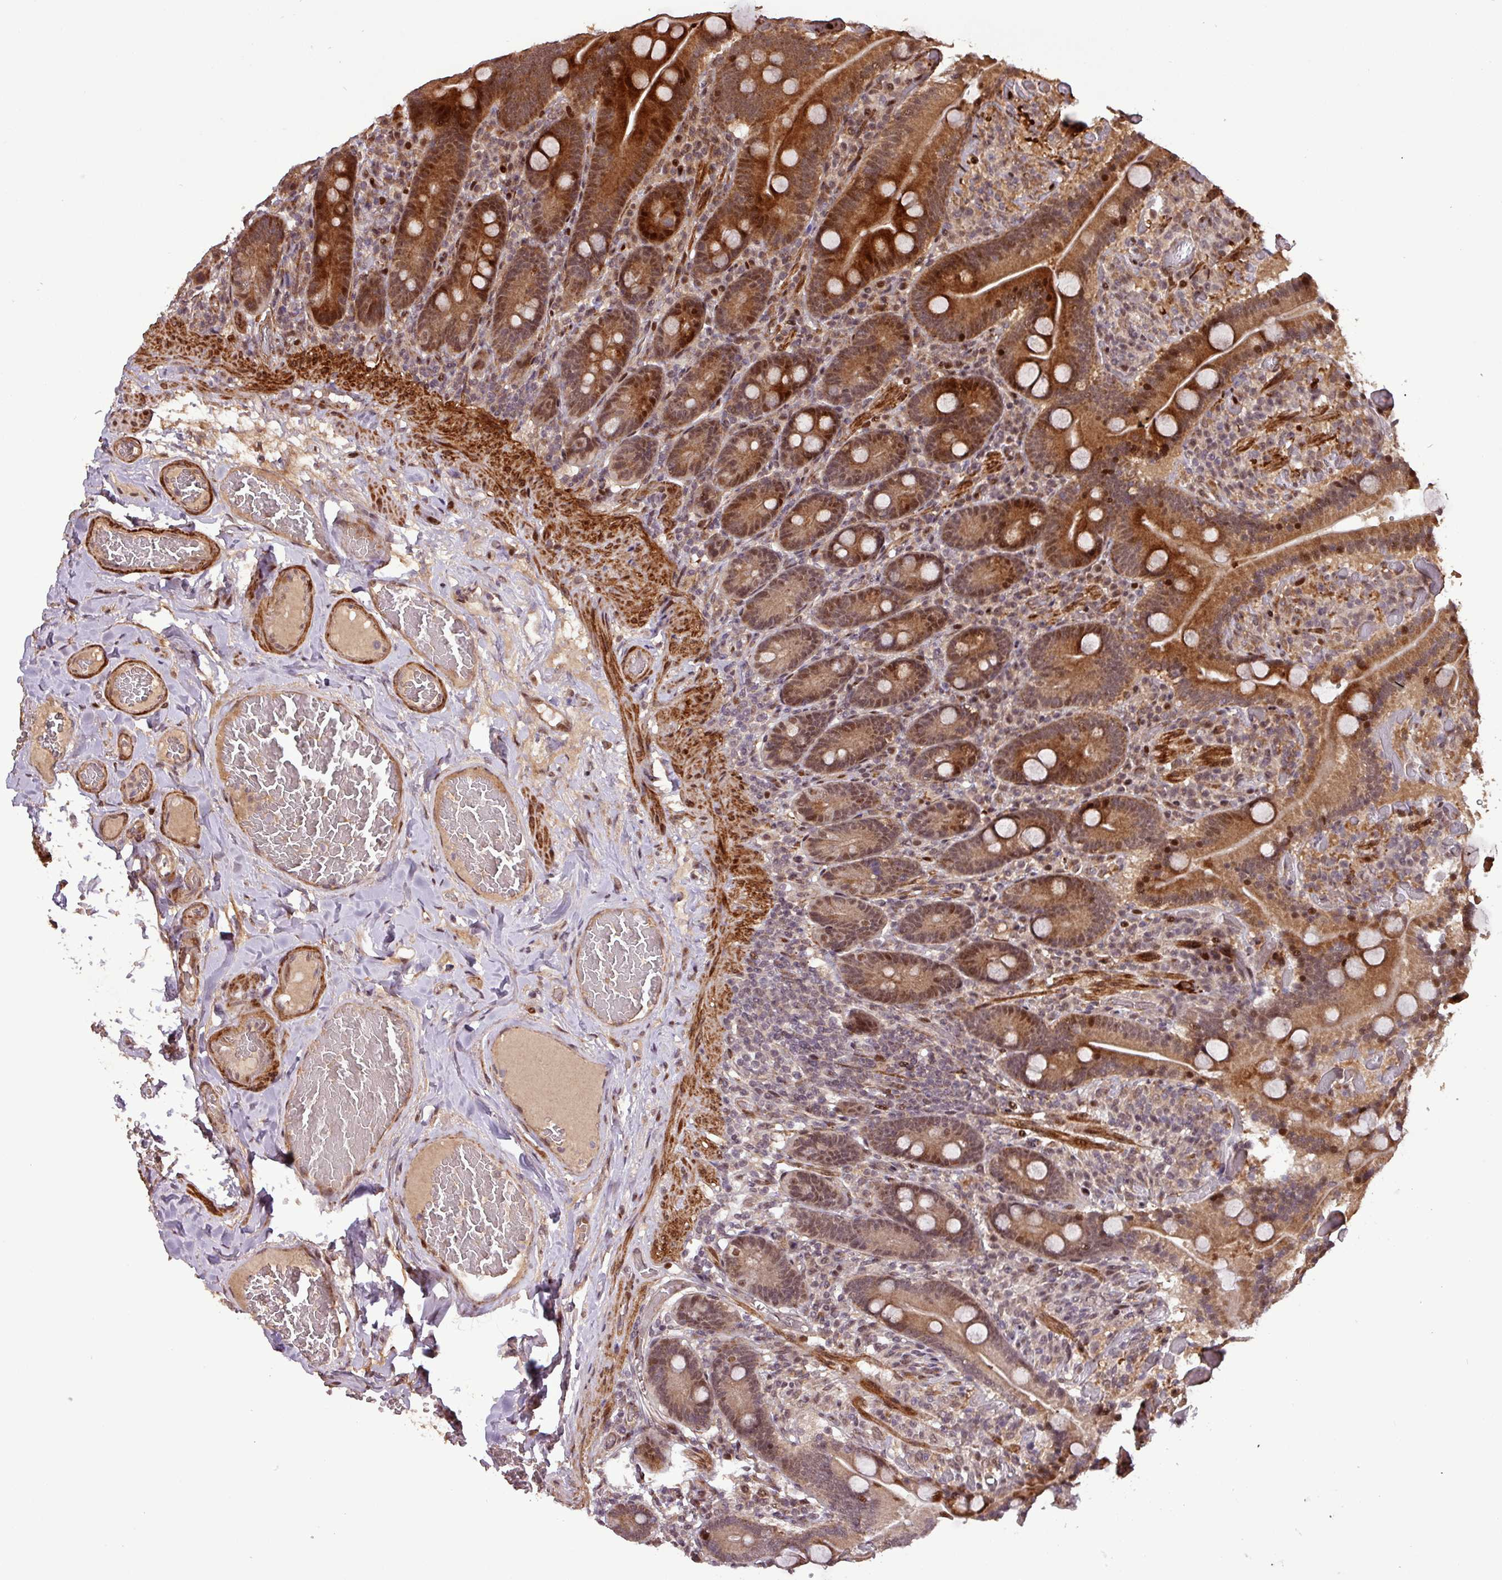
{"staining": {"intensity": "strong", "quantity": "25%-75%", "location": "cytoplasmic/membranous,nuclear"}, "tissue": "duodenum", "cell_type": "Glandular cells", "image_type": "normal", "snomed": [{"axis": "morphology", "description": "Normal tissue, NOS"}, {"axis": "topography", "description": "Duodenum"}], "caption": "This is an image of immunohistochemistry (IHC) staining of unremarkable duodenum, which shows strong expression in the cytoplasmic/membranous,nuclear of glandular cells.", "gene": "SLC22A24", "patient": {"sex": "female", "age": 62}}